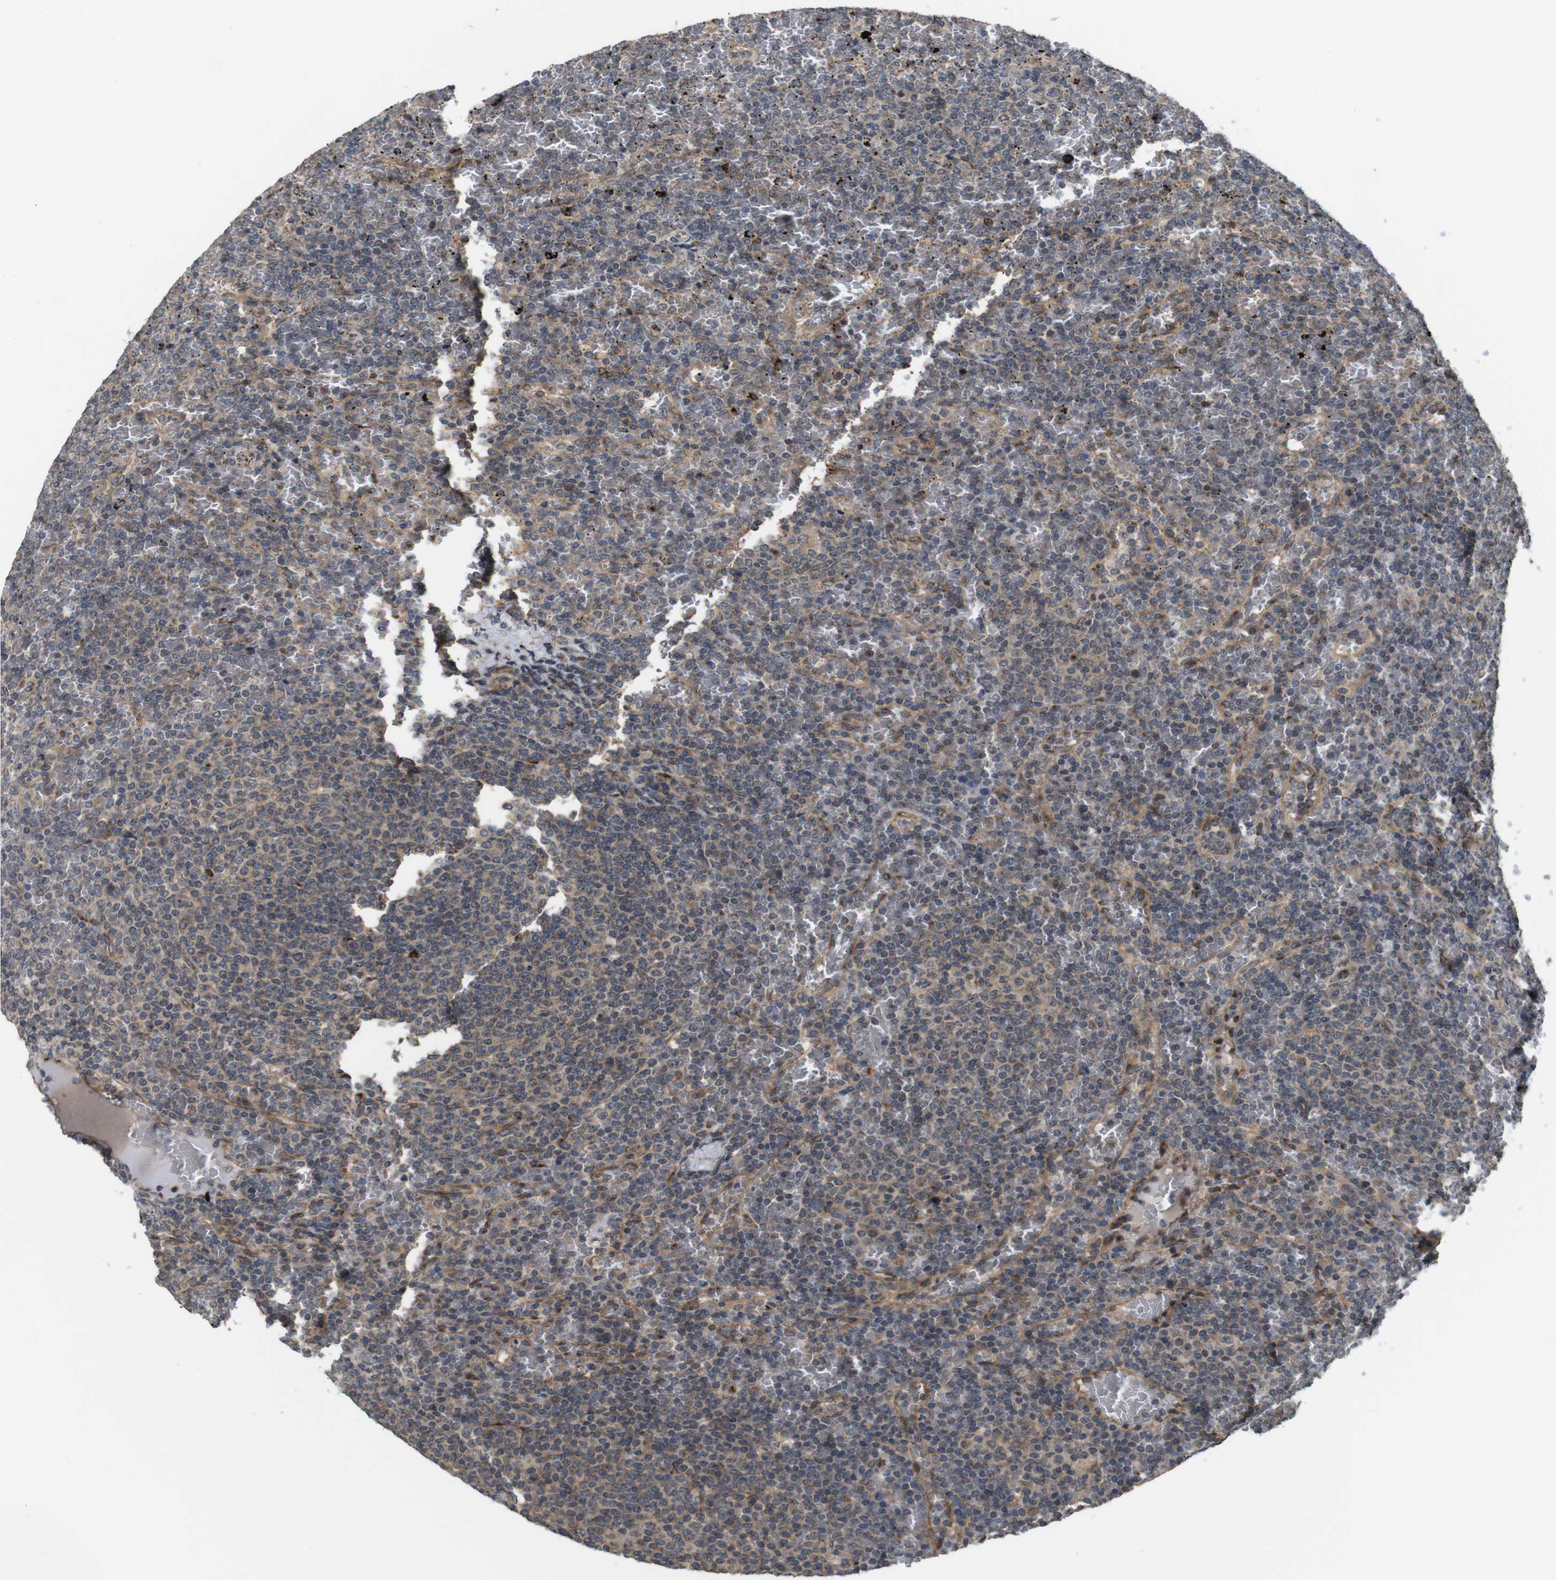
{"staining": {"intensity": "weak", "quantity": "25%-75%", "location": "cytoplasmic/membranous"}, "tissue": "lymphoma", "cell_type": "Tumor cells", "image_type": "cancer", "snomed": [{"axis": "morphology", "description": "Malignant lymphoma, non-Hodgkin's type, Low grade"}, {"axis": "topography", "description": "Spleen"}], "caption": "Human lymphoma stained with a protein marker demonstrates weak staining in tumor cells.", "gene": "EFCAB14", "patient": {"sex": "female", "age": 77}}